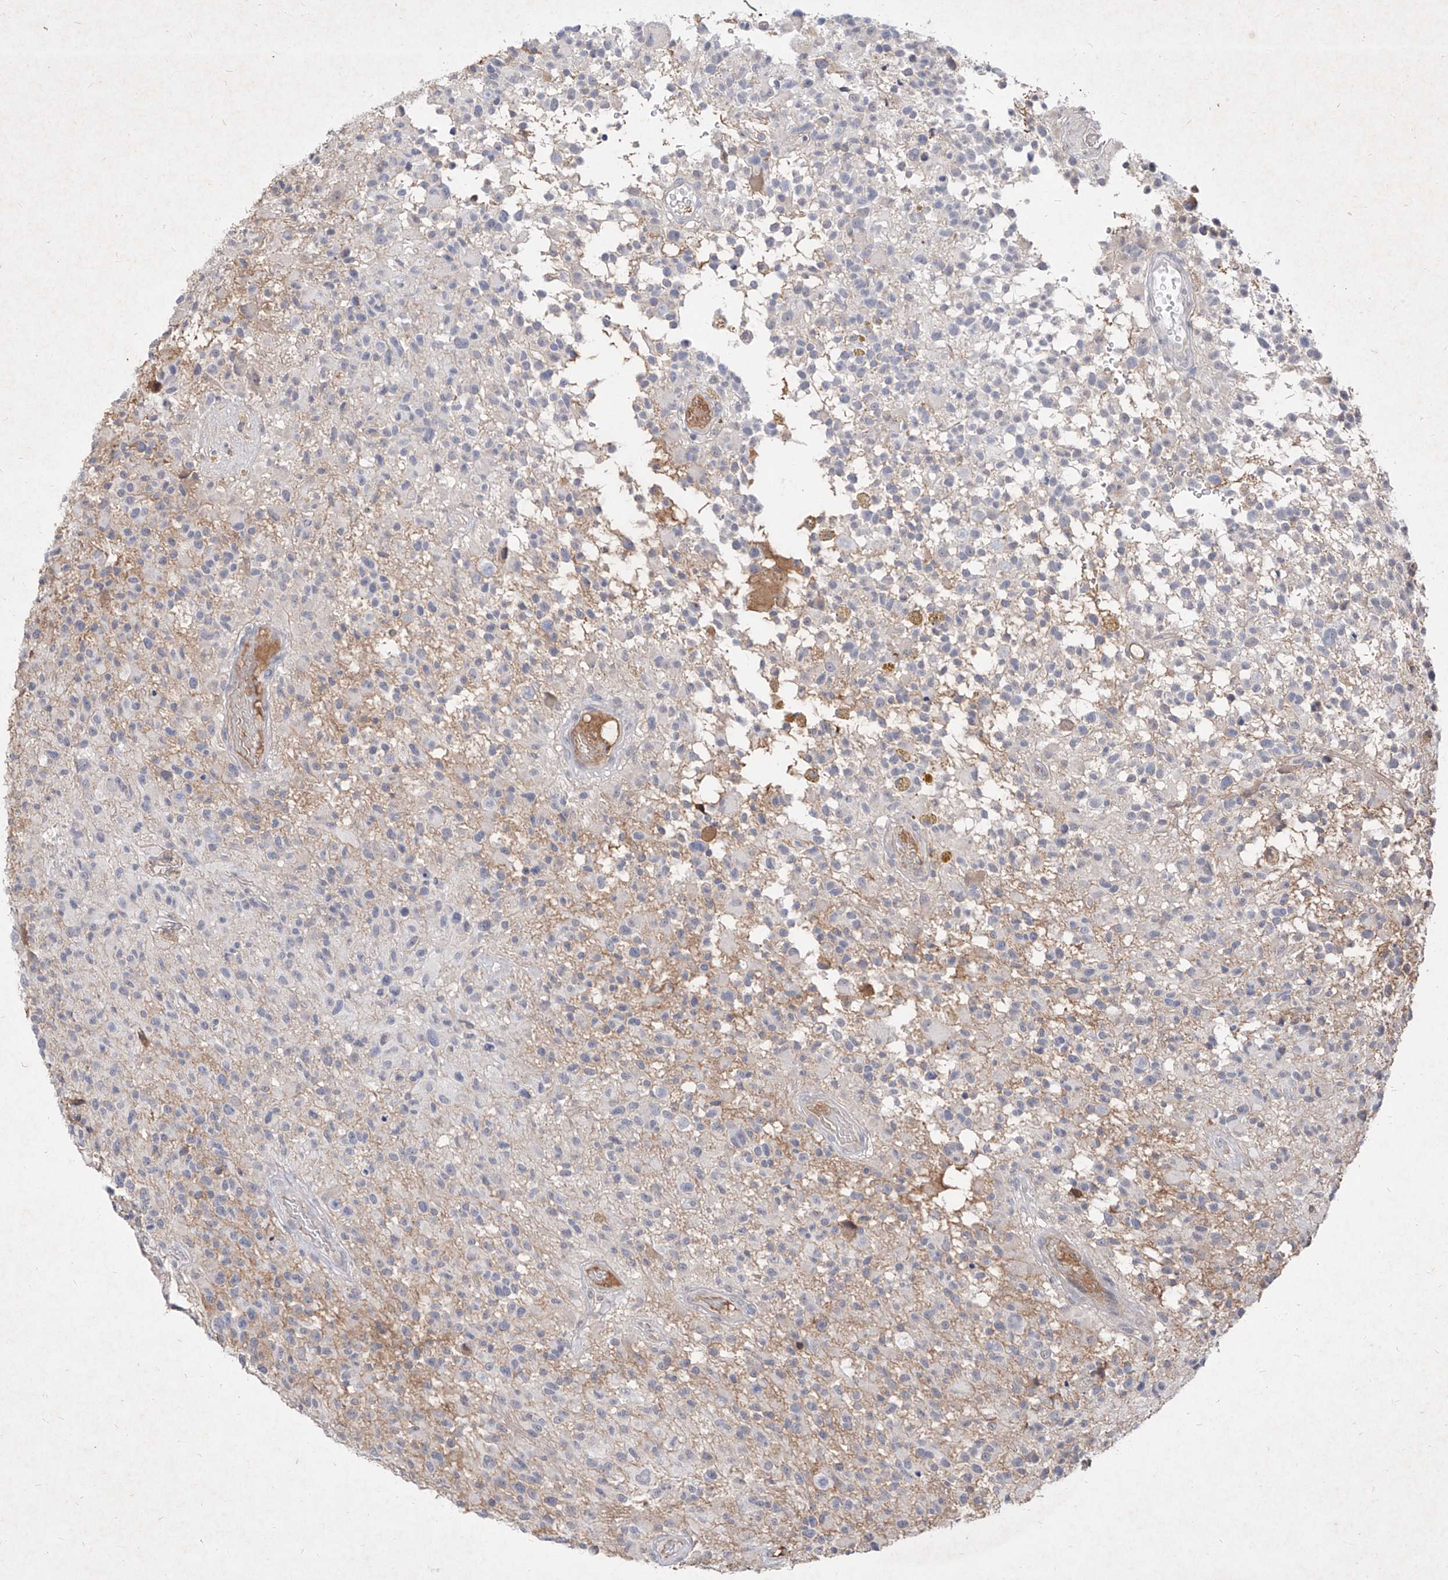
{"staining": {"intensity": "negative", "quantity": "none", "location": "none"}, "tissue": "glioma", "cell_type": "Tumor cells", "image_type": "cancer", "snomed": [{"axis": "morphology", "description": "Glioma, malignant, High grade"}, {"axis": "morphology", "description": "Glioblastoma, NOS"}, {"axis": "topography", "description": "Brain"}], "caption": "Glioma was stained to show a protein in brown. There is no significant positivity in tumor cells.", "gene": "C4A", "patient": {"sex": "male", "age": 60}}